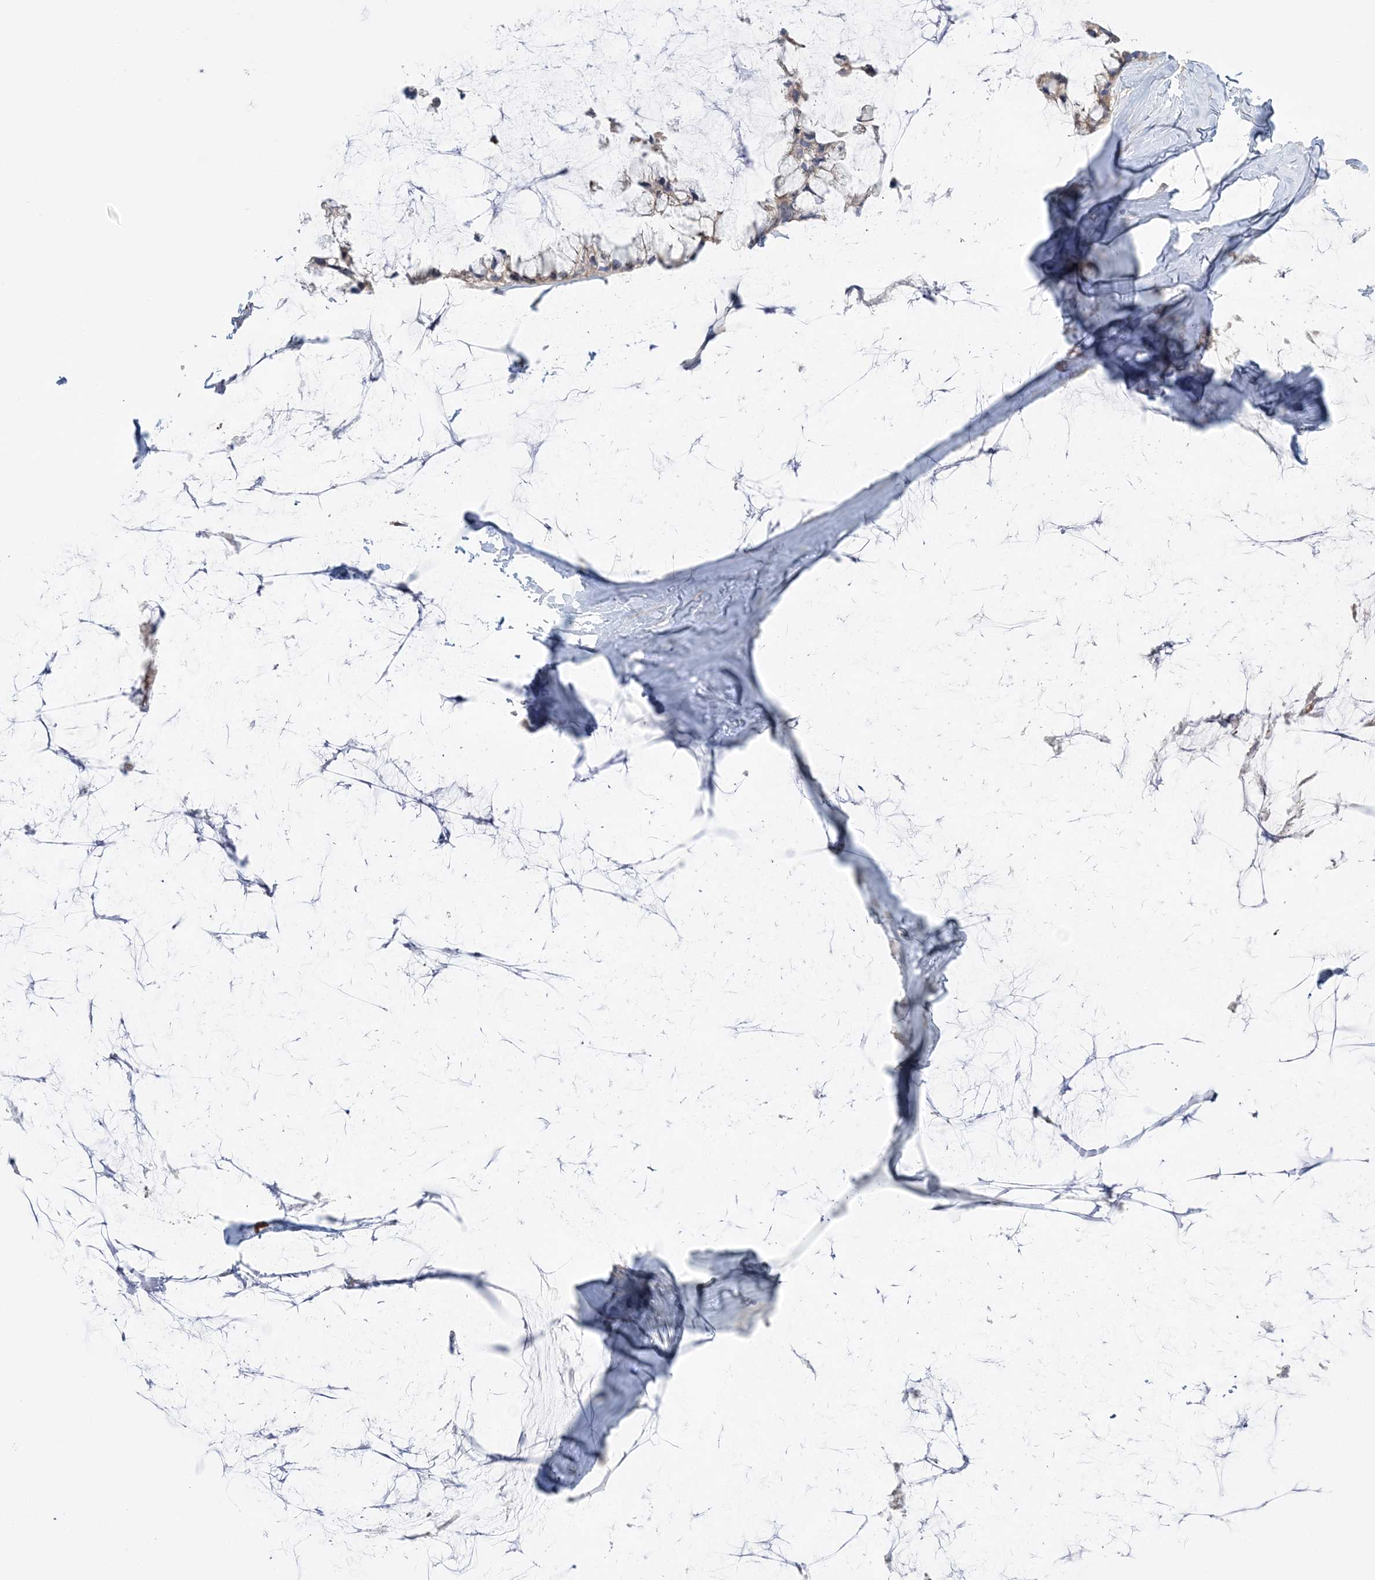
{"staining": {"intensity": "moderate", "quantity": "25%-75%", "location": "cytoplasmic/membranous"}, "tissue": "ovarian cancer", "cell_type": "Tumor cells", "image_type": "cancer", "snomed": [{"axis": "morphology", "description": "Cystadenocarcinoma, mucinous, NOS"}, {"axis": "topography", "description": "Ovary"}], "caption": "Immunohistochemistry (IHC) (DAB (3,3'-diaminobenzidine)) staining of ovarian cancer shows moderate cytoplasmic/membranous protein positivity in approximately 25%-75% of tumor cells.", "gene": "MMADHC", "patient": {"sex": "female", "age": 39}}